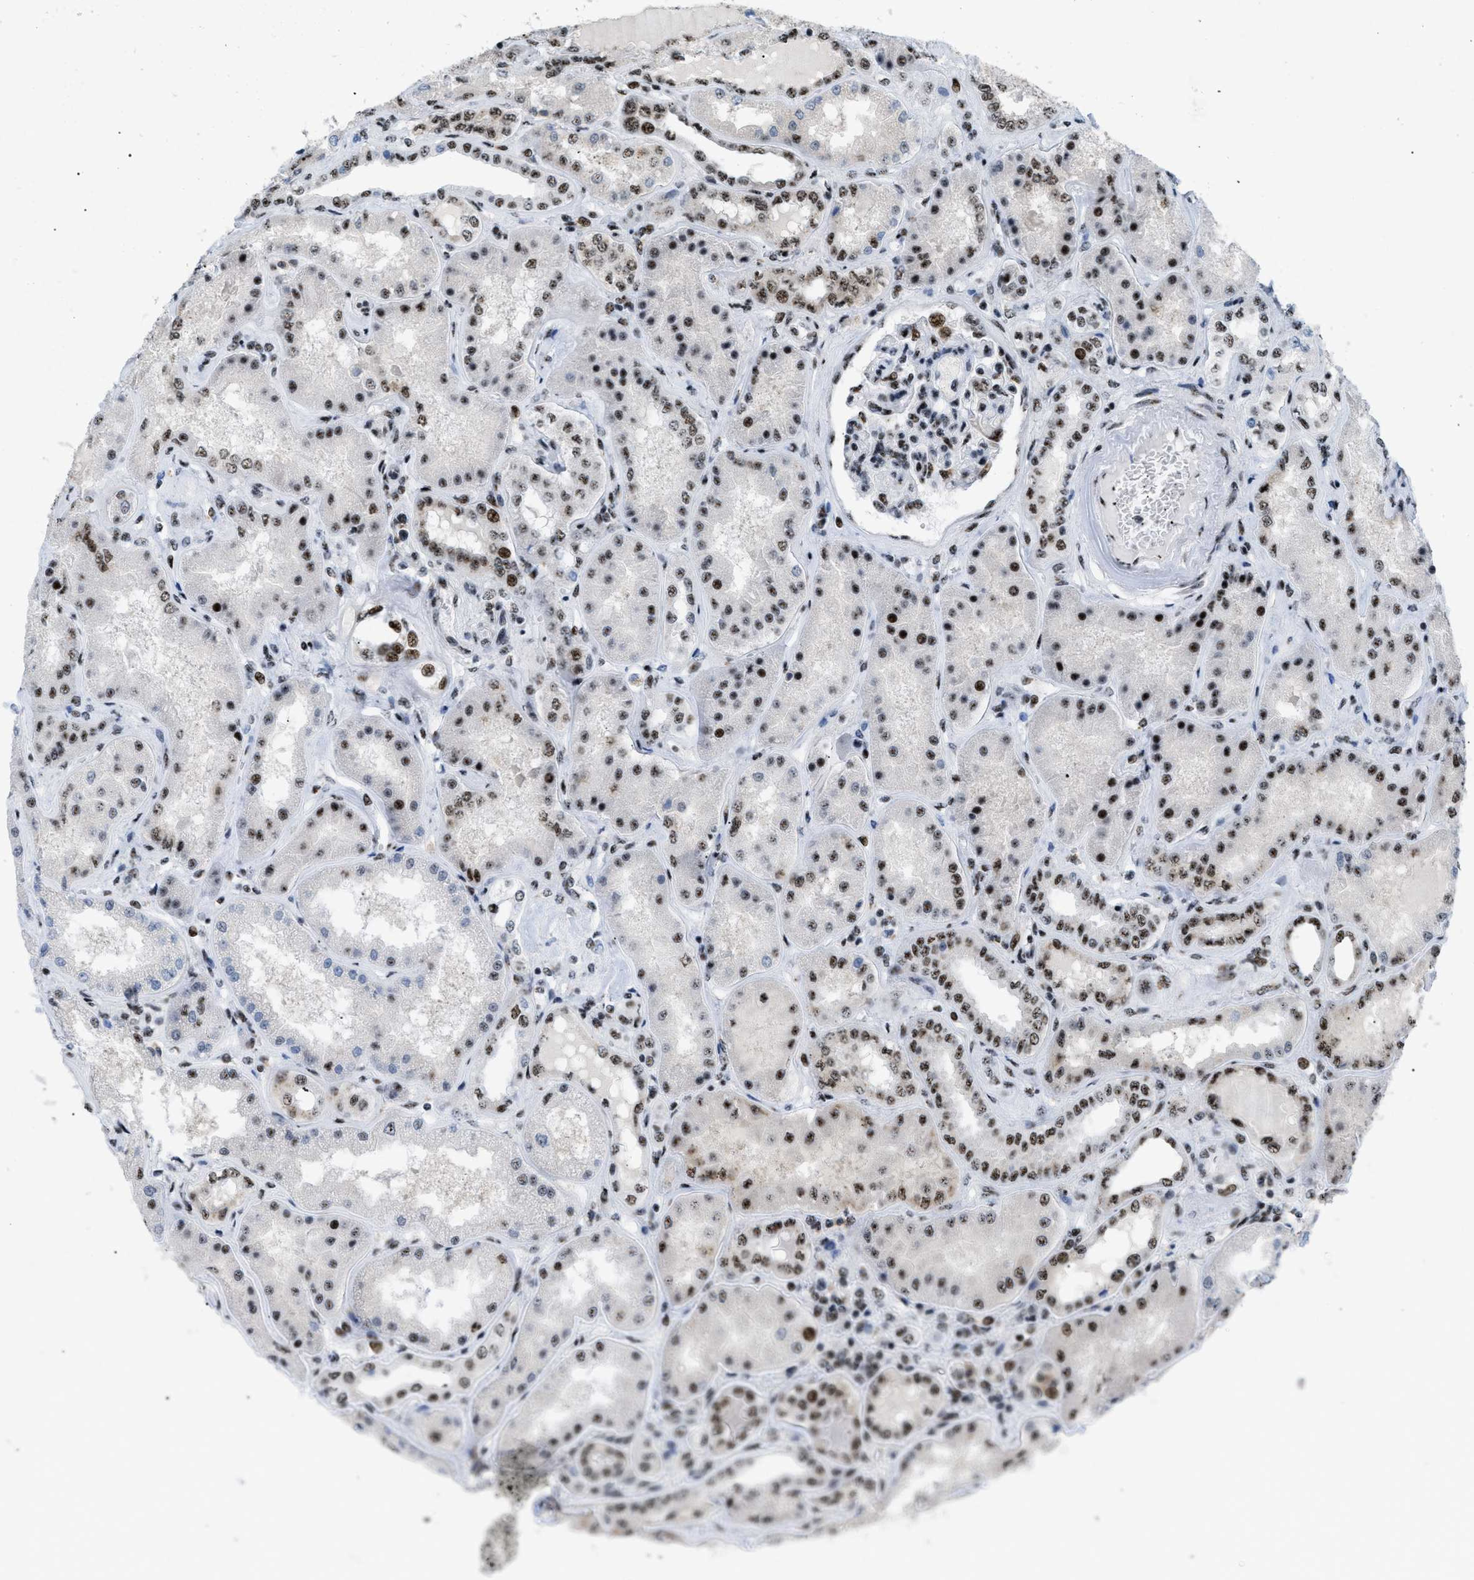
{"staining": {"intensity": "strong", "quantity": ">75%", "location": "nuclear"}, "tissue": "kidney", "cell_type": "Cells in glomeruli", "image_type": "normal", "snomed": [{"axis": "morphology", "description": "Normal tissue, NOS"}, {"axis": "topography", "description": "Kidney"}], "caption": "Immunohistochemistry histopathology image of normal kidney: human kidney stained using IHC displays high levels of strong protein expression localized specifically in the nuclear of cells in glomeruli, appearing as a nuclear brown color.", "gene": "CDR2", "patient": {"sex": "female", "age": 56}}